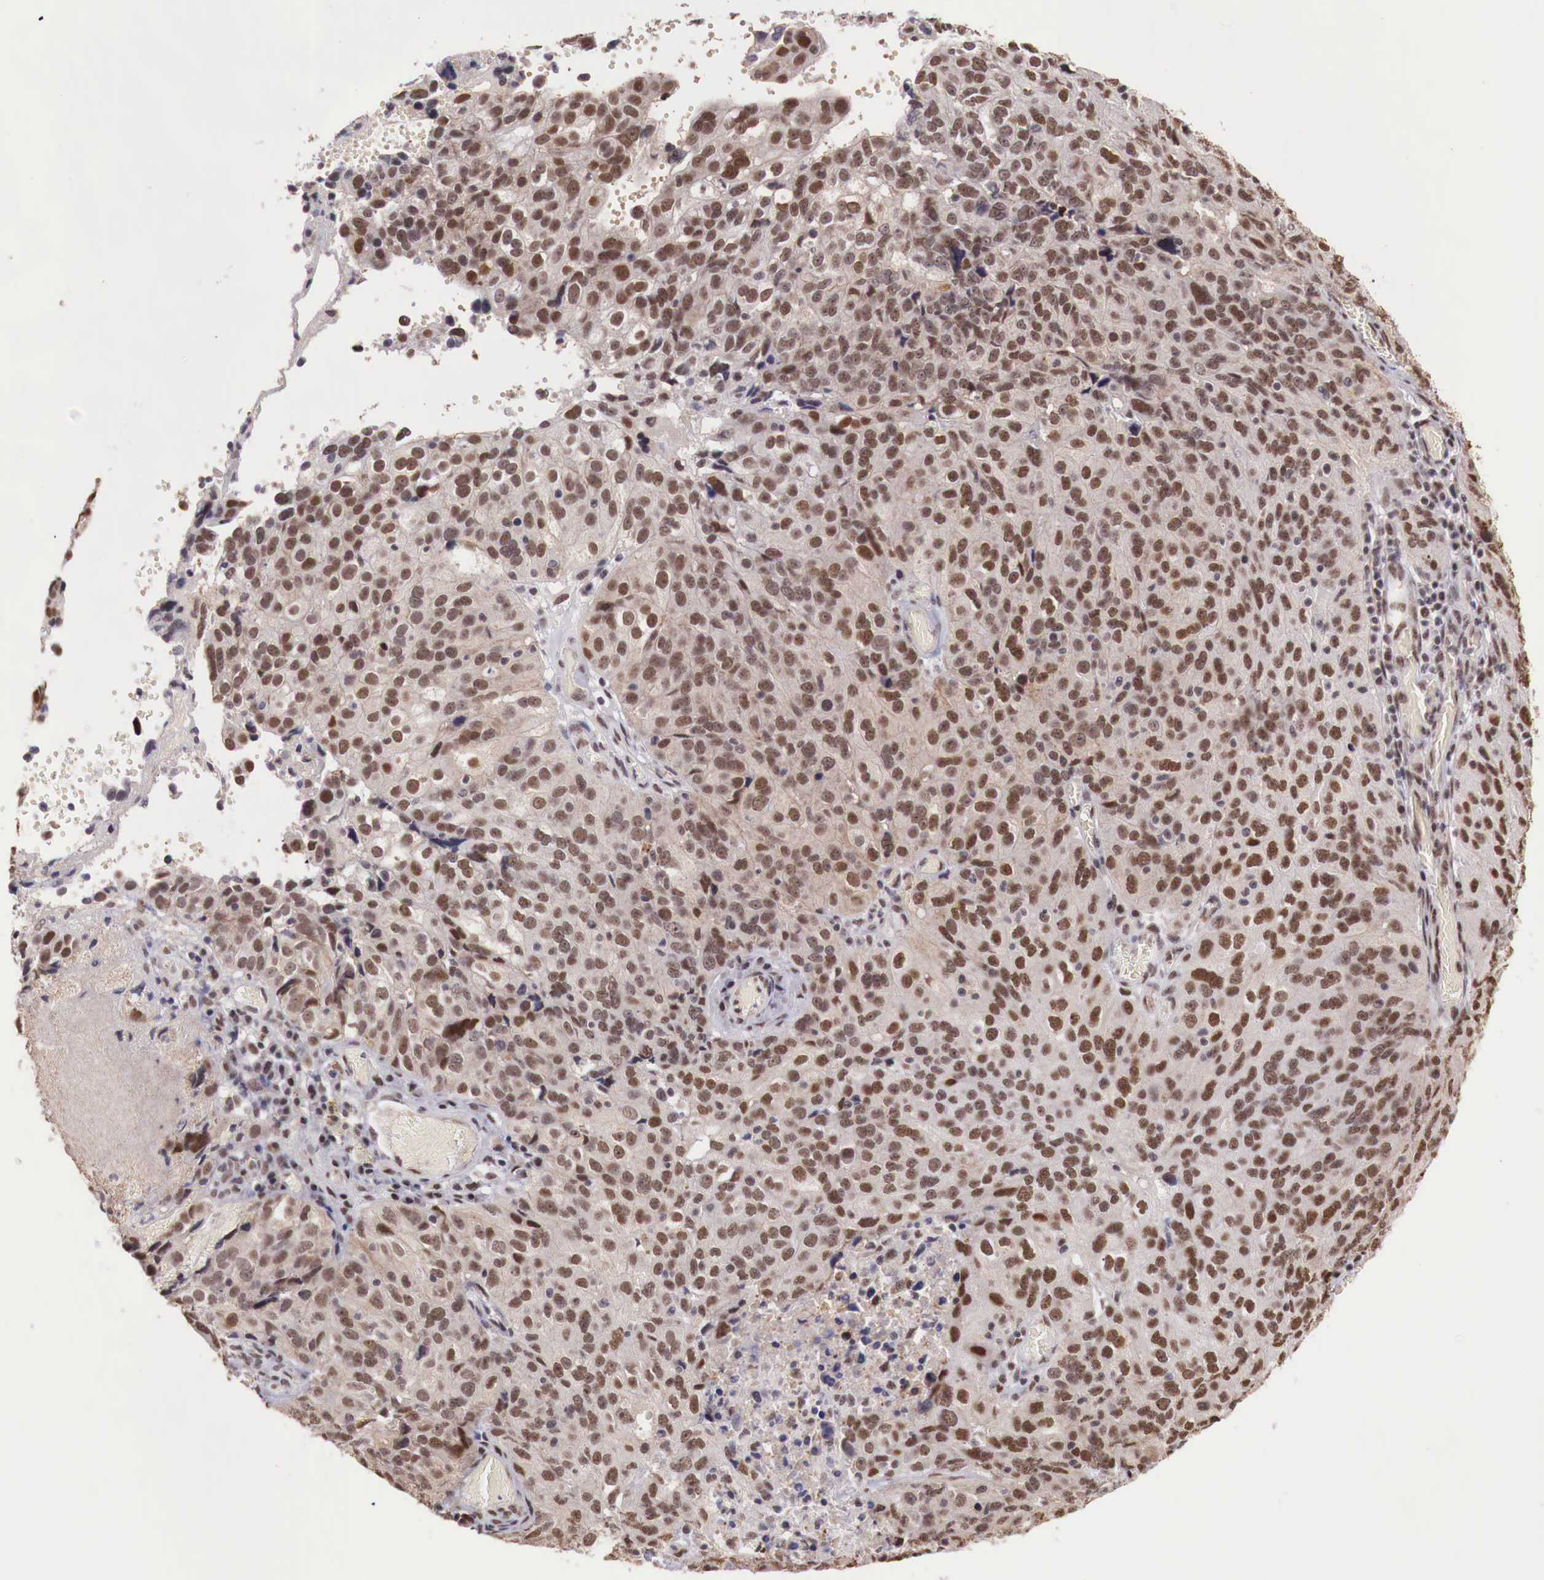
{"staining": {"intensity": "strong", "quantity": ">75%", "location": "cytoplasmic/membranous,nuclear"}, "tissue": "ovarian cancer", "cell_type": "Tumor cells", "image_type": "cancer", "snomed": [{"axis": "morphology", "description": "Carcinoma, endometroid"}, {"axis": "topography", "description": "Ovary"}], "caption": "Tumor cells display high levels of strong cytoplasmic/membranous and nuclear positivity in about >75% of cells in human ovarian endometroid carcinoma.", "gene": "FOXP2", "patient": {"sex": "female", "age": 75}}